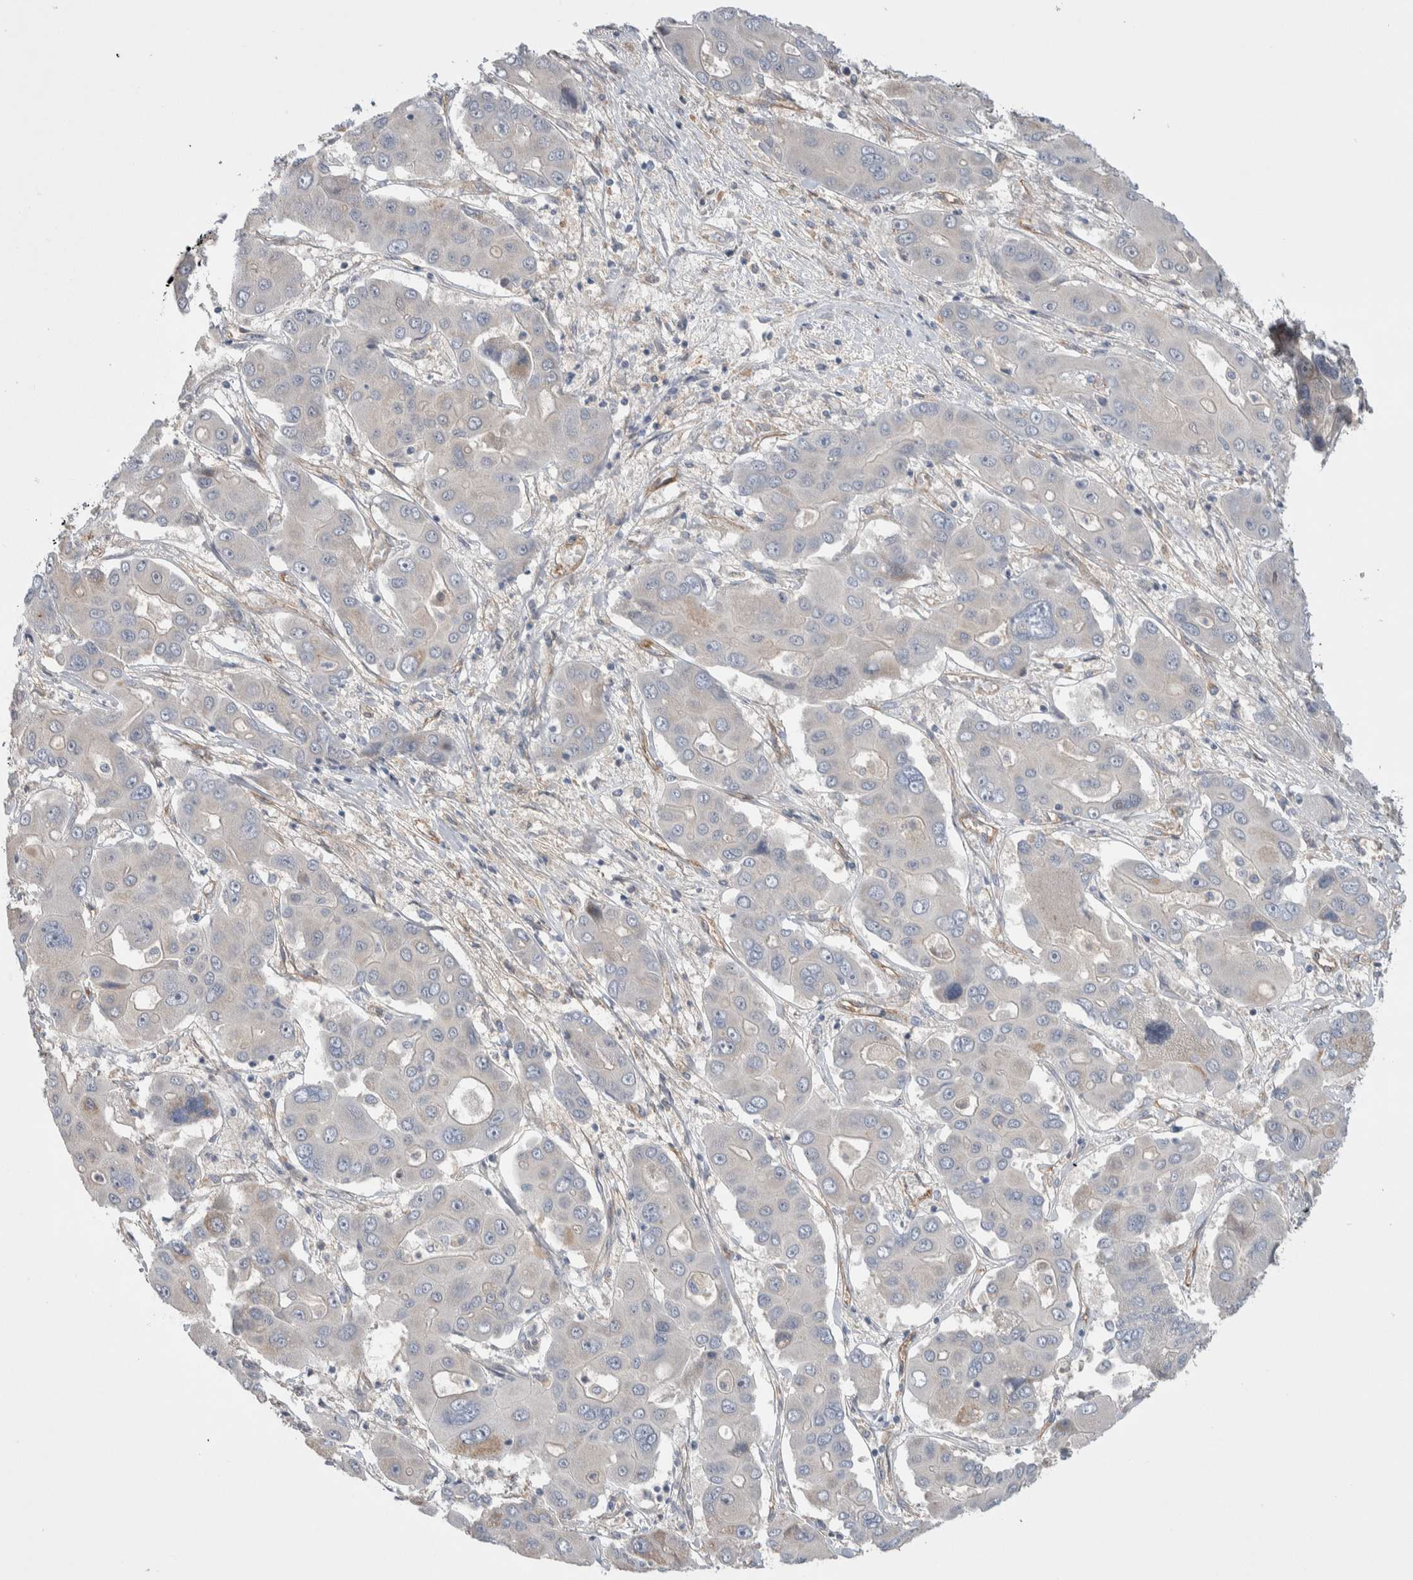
{"staining": {"intensity": "negative", "quantity": "none", "location": "none"}, "tissue": "liver cancer", "cell_type": "Tumor cells", "image_type": "cancer", "snomed": [{"axis": "morphology", "description": "Cholangiocarcinoma"}, {"axis": "topography", "description": "Liver"}], "caption": "Tumor cells show no significant protein staining in liver cholangiocarcinoma.", "gene": "CEP131", "patient": {"sex": "male", "age": 67}}